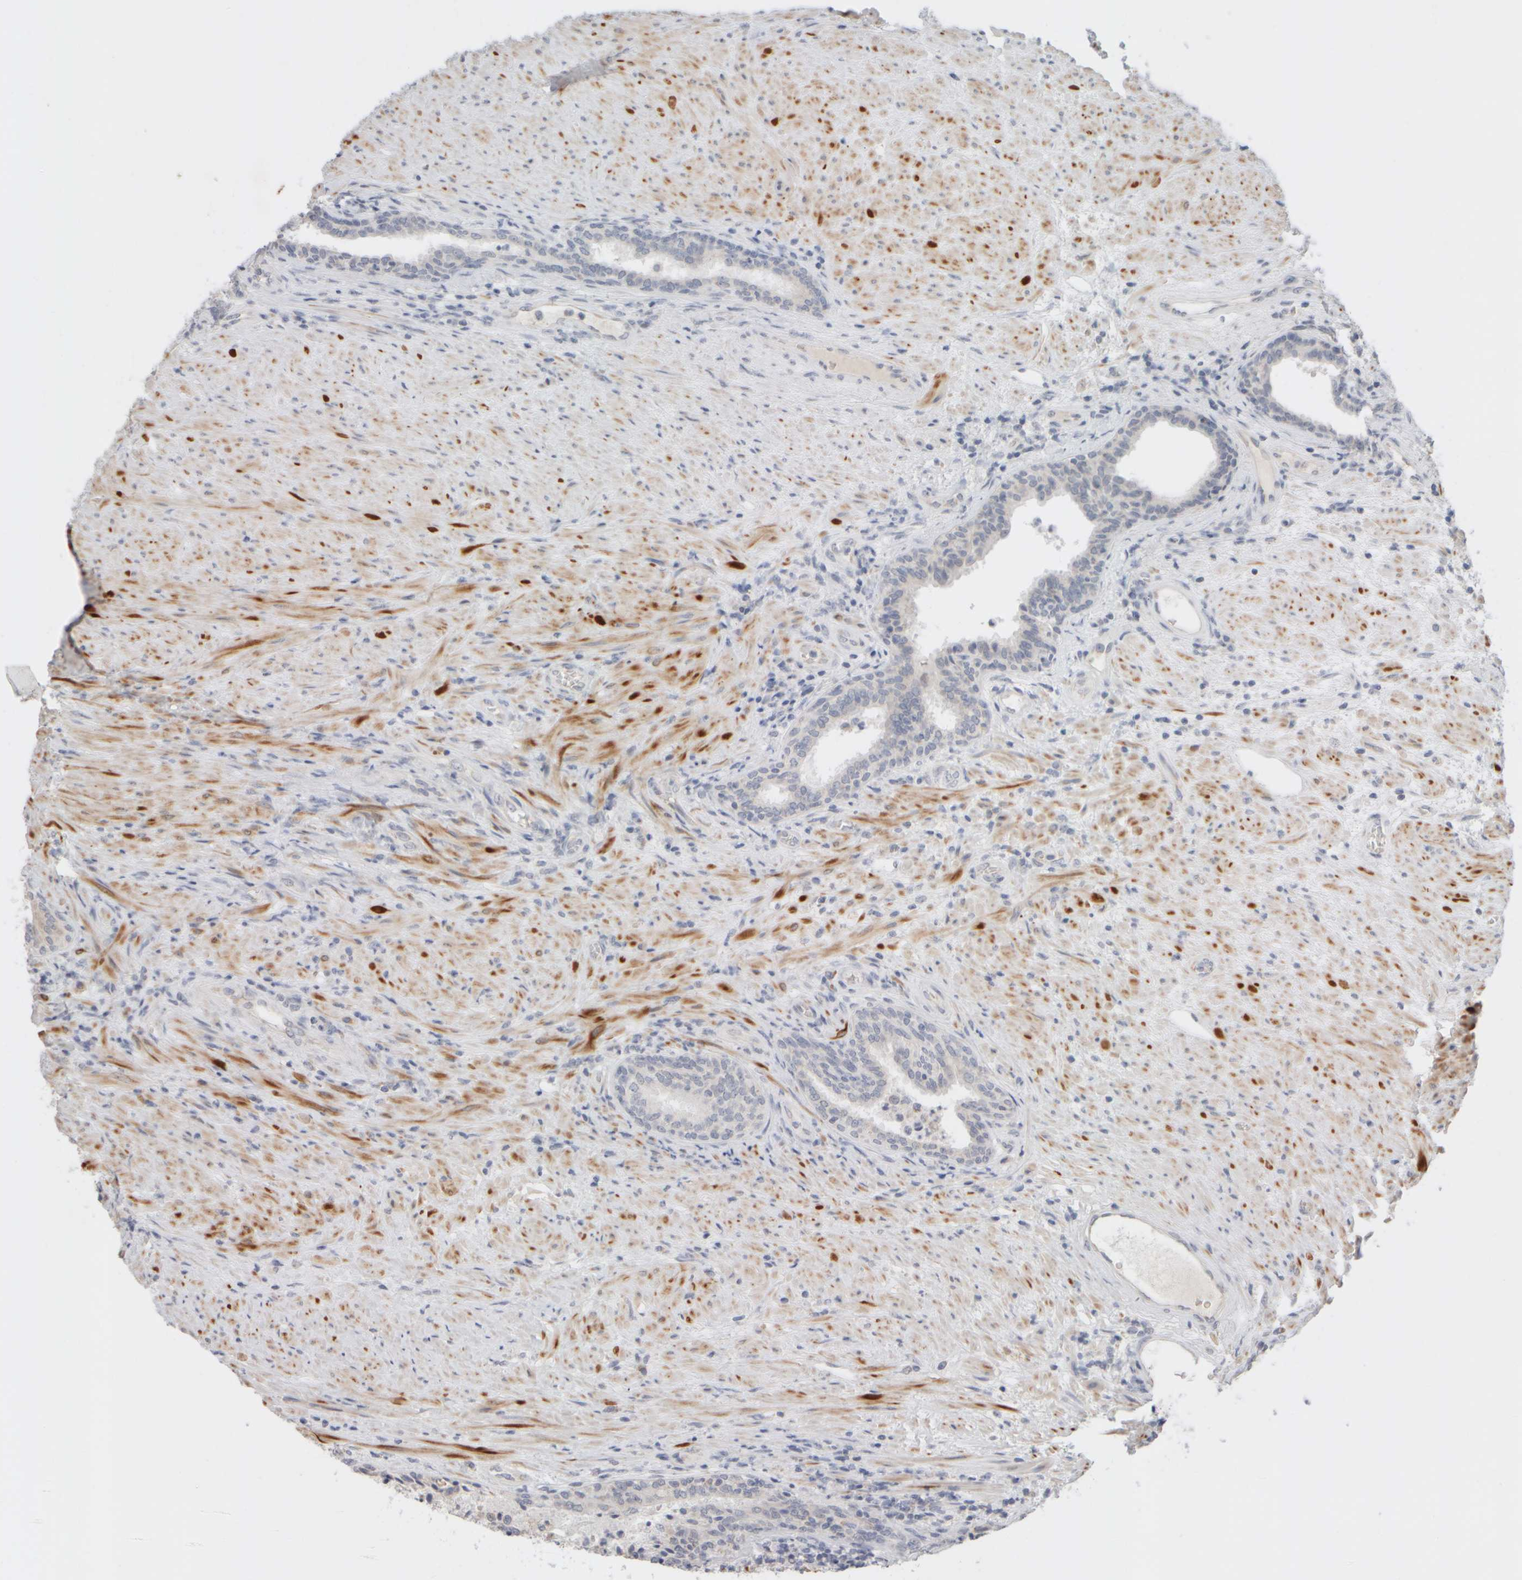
{"staining": {"intensity": "negative", "quantity": "none", "location": "none"}, "tissue": "prostate", "cell_type": "Glandular cells", "image_type": "normal", "snomed": [{"axis": "morphology", "description": "Normal tissue, NOS"}, {"axis": "topography", "description": "Prostate"}], "caption": "An image of human prostate is negative for staining in glandular cells. Brightfield microscopy of immunohistochemistry (IHC) stained with DAB (3,3'-diaminobenzidine) (brown) and hematoxylin (blue), captured at high magnification.", "gene": "ZNF112", "patient": {"sex": "male", "age": 76}}